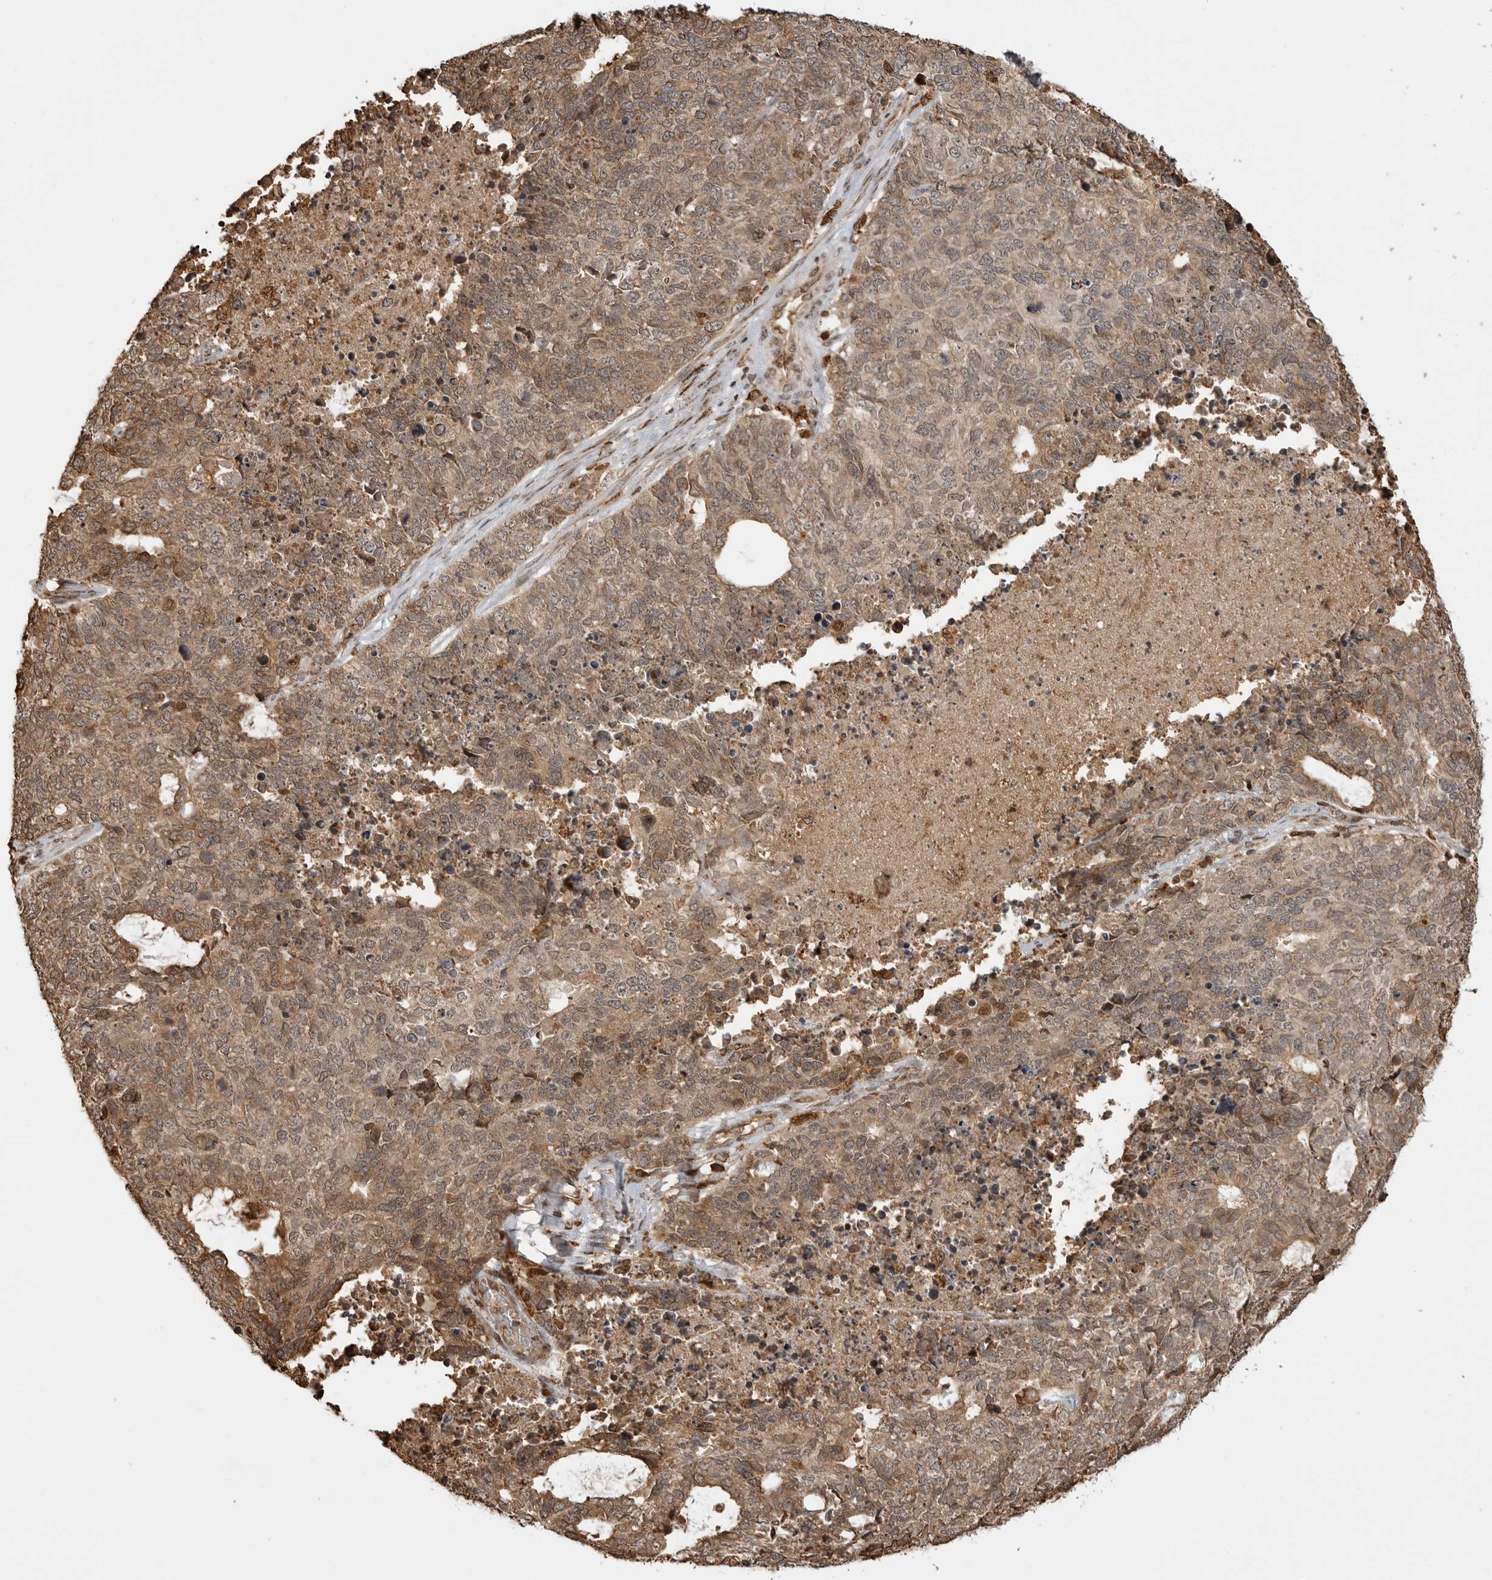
{"staining": {"intensity": "weak", "quantity": ">75%", "location": "cytoplasmic/membranous,nuclear"}, "tissue": "cervical cancer", "cell_type": "Tumor cells", "image_type": "cancer", "snomed": [{"axis": "morphology", "description": "Squamous cell carcinoma, NOS"}, {"axis": "topography", "description": "Cervix"}], "caption": "Immunohistochemistry photomicrograph of human cervical cancer (squamous cell carcinoma) stained for a protein (brown), which displays low levels of weak cytoplasmic/membranous and nuclear expression in about >75% of tumor cells.", "gene": "BMP2K", "patient": {"sex": "female", "age": 63}}